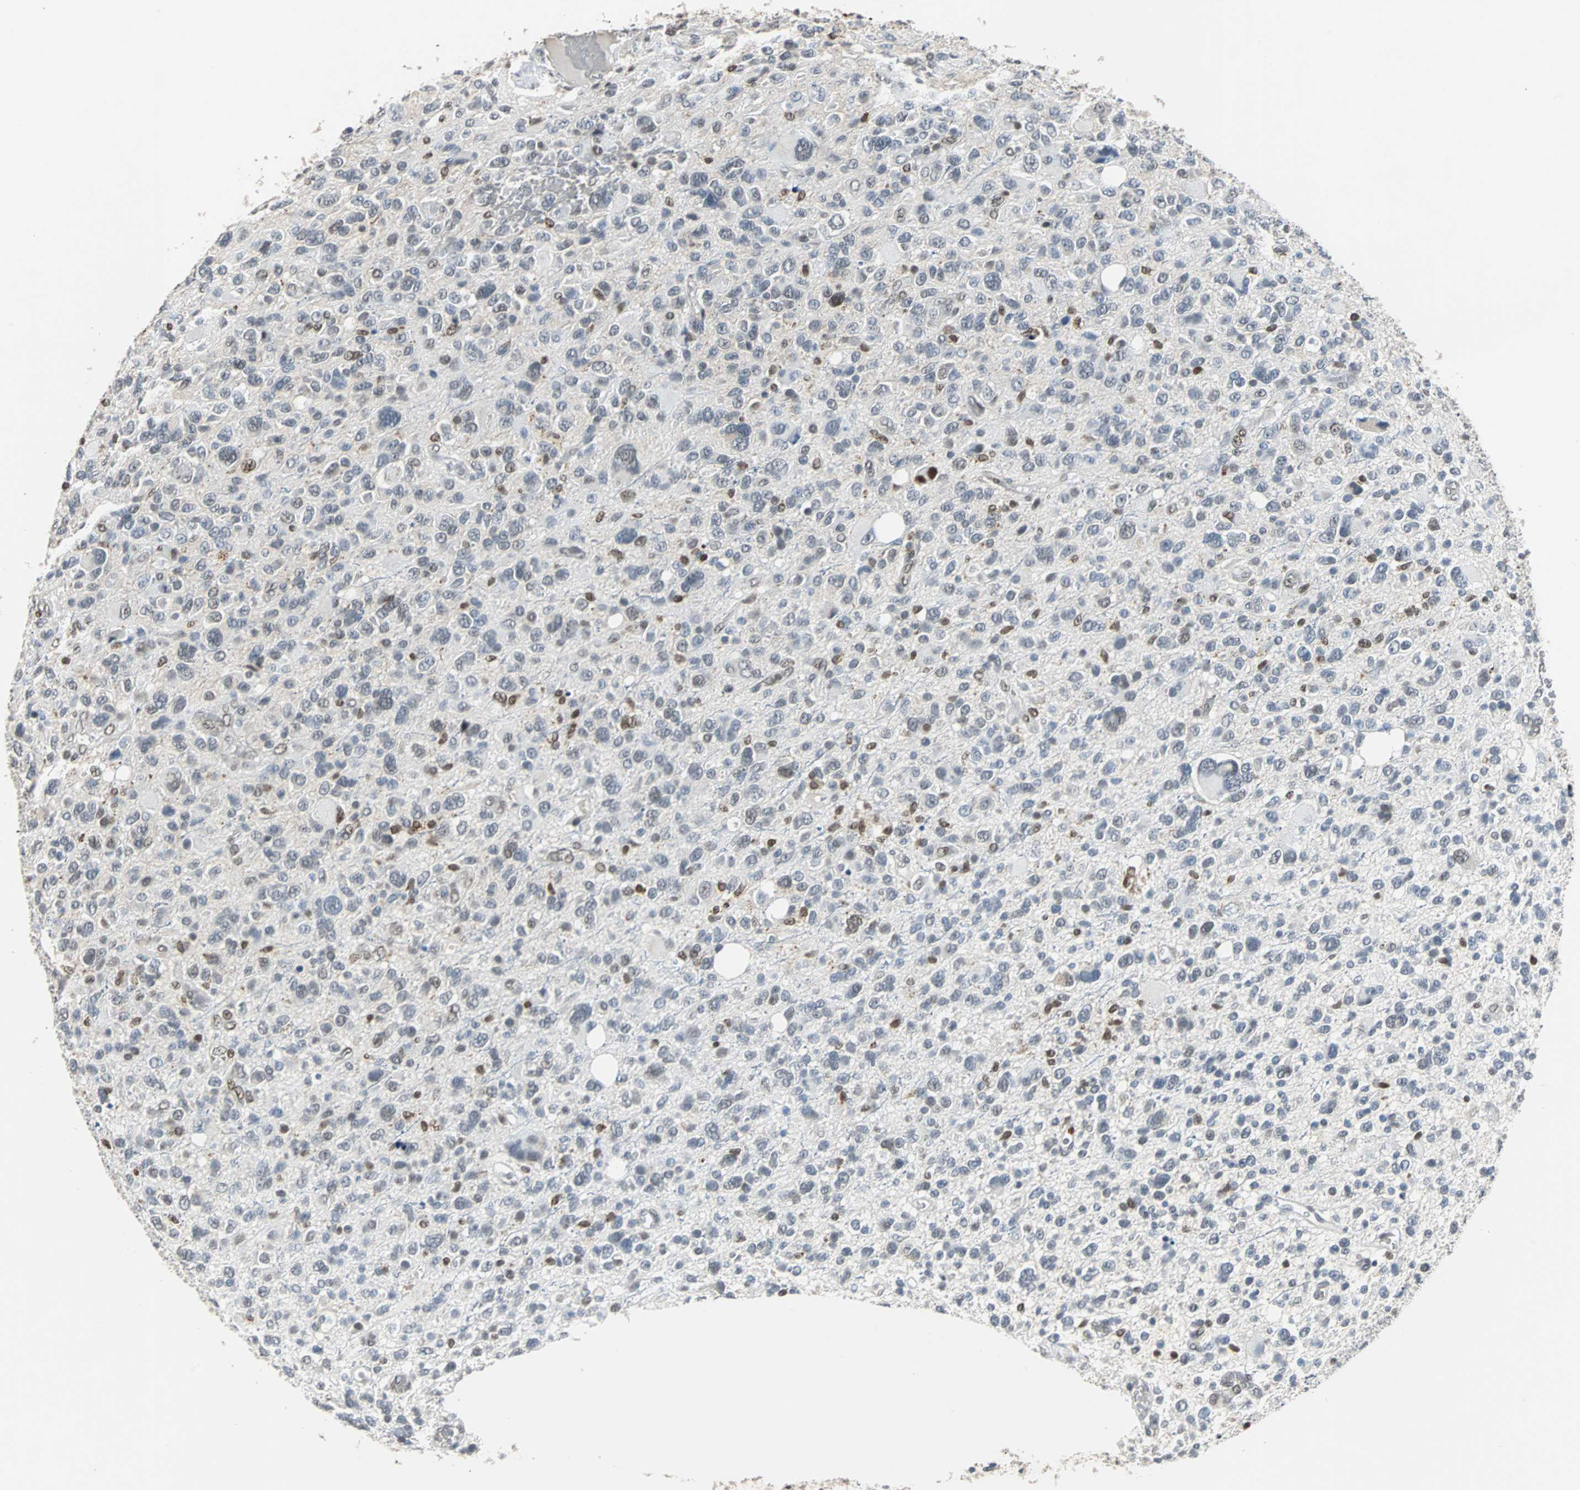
{"staining": {"intensity": "weak", "quantity": "<25%", "location": "nuclear"}, "tissue": "glioma", "cell_type": "Tumor cells", "image_type": "cancer", "snomed": [{"axis": "morphology", "description": "Glioma, malignant, High grade"}, {"axis": "topography", "description": "Brain"}], "caption": "The photomicrograph shows no staining of tumor cells in glioma. The staining is performed using DAB brown chromogen with nuclei counter-stained in using hematoxylin.", "gene": "HLX", "patient": {"sex": "male", "age": 48}}